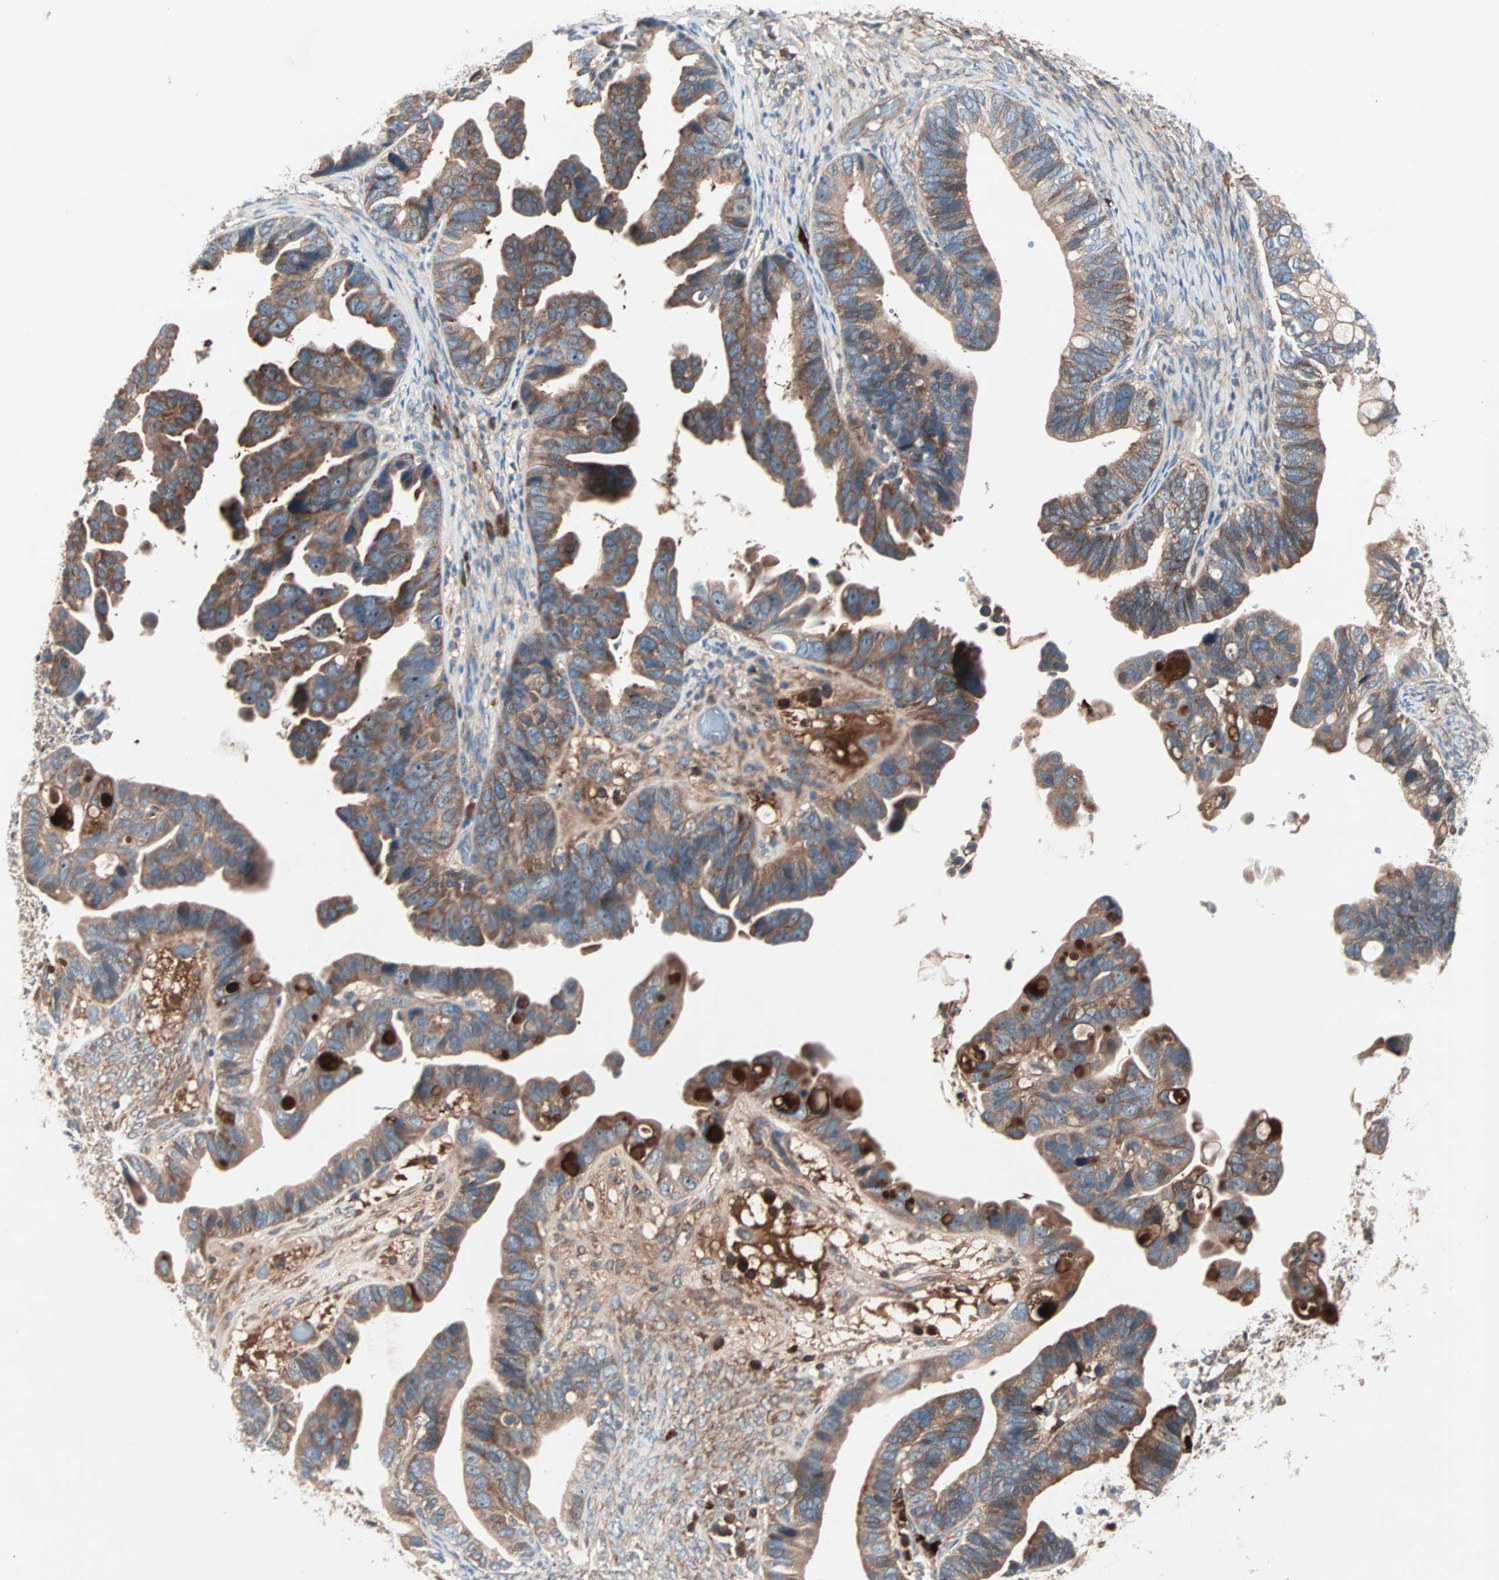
{"staining": {"intensity": "moderate", "quantity": ">75%", "location": "cytoplasmic/membranous"}, "tissue": "ovarian cancer", "cell_type": "Tumor cells", "image_type": "cancer", "snomed": [{"axis": "morphology", "description": "Cystadenocarcinoma, serous, NOS"}, {"axis": "topography", "description": "Ovary"}], "caption": "Brown immunohistochemical staining in human serous cystadenocarcinoma (ovarian) shows moderate cytoplasmic/membranous positivity in approximately >75% of tumor cells. (Stains: DAB (3,3'-diaminobenzidine) in brown, nuclei in blue, Microscopy: brightfield microscopy at high magnification).", "gene": "CAD", "patient": {"sex": "female", "age": 56}}